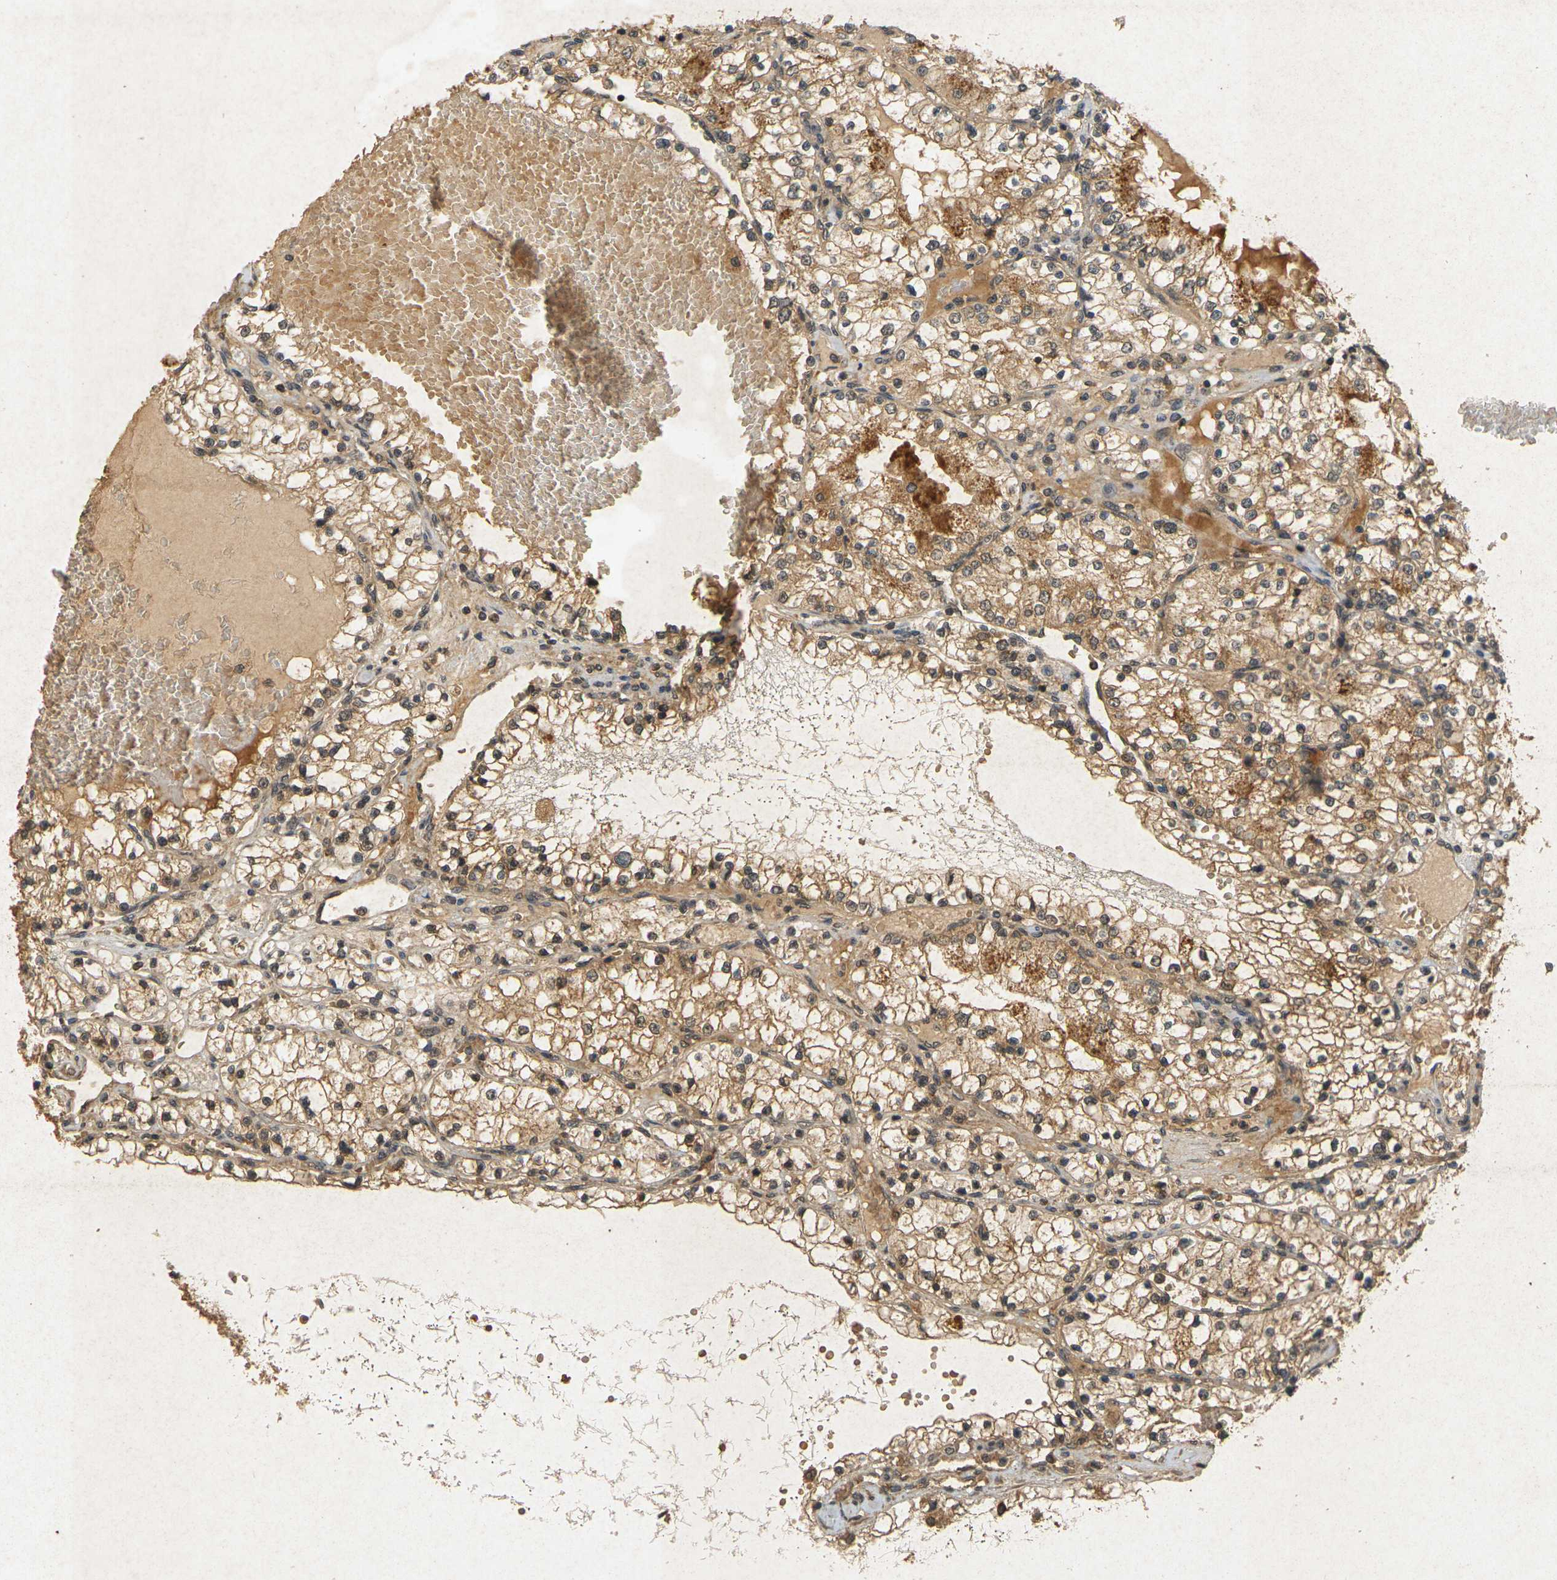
{"staining": {"intensity": "moderate", "quantity": ">75%", "location": "cytoplasmic/membranous"}, "tissue": "renal cancer", "cell_type": "Tumor cells", "image_type": "cancer", "snomed": [{"axis": "morphology", "description": "Adenocarcinoma, NOS"}, {"axis": "topography", "description": "Kidney"}], "caption": "A medium amount of moderate cytoplasmic/membranous staining is present in about >75% of tumor cells in adenocarcinoma (renal) tissue. (DAB (3,3'-diaminobenzidine) IHC with brightfield microscopy, high magnification).", "gene": "ERN1", "patient": {"sex": "male", "age": 68}}